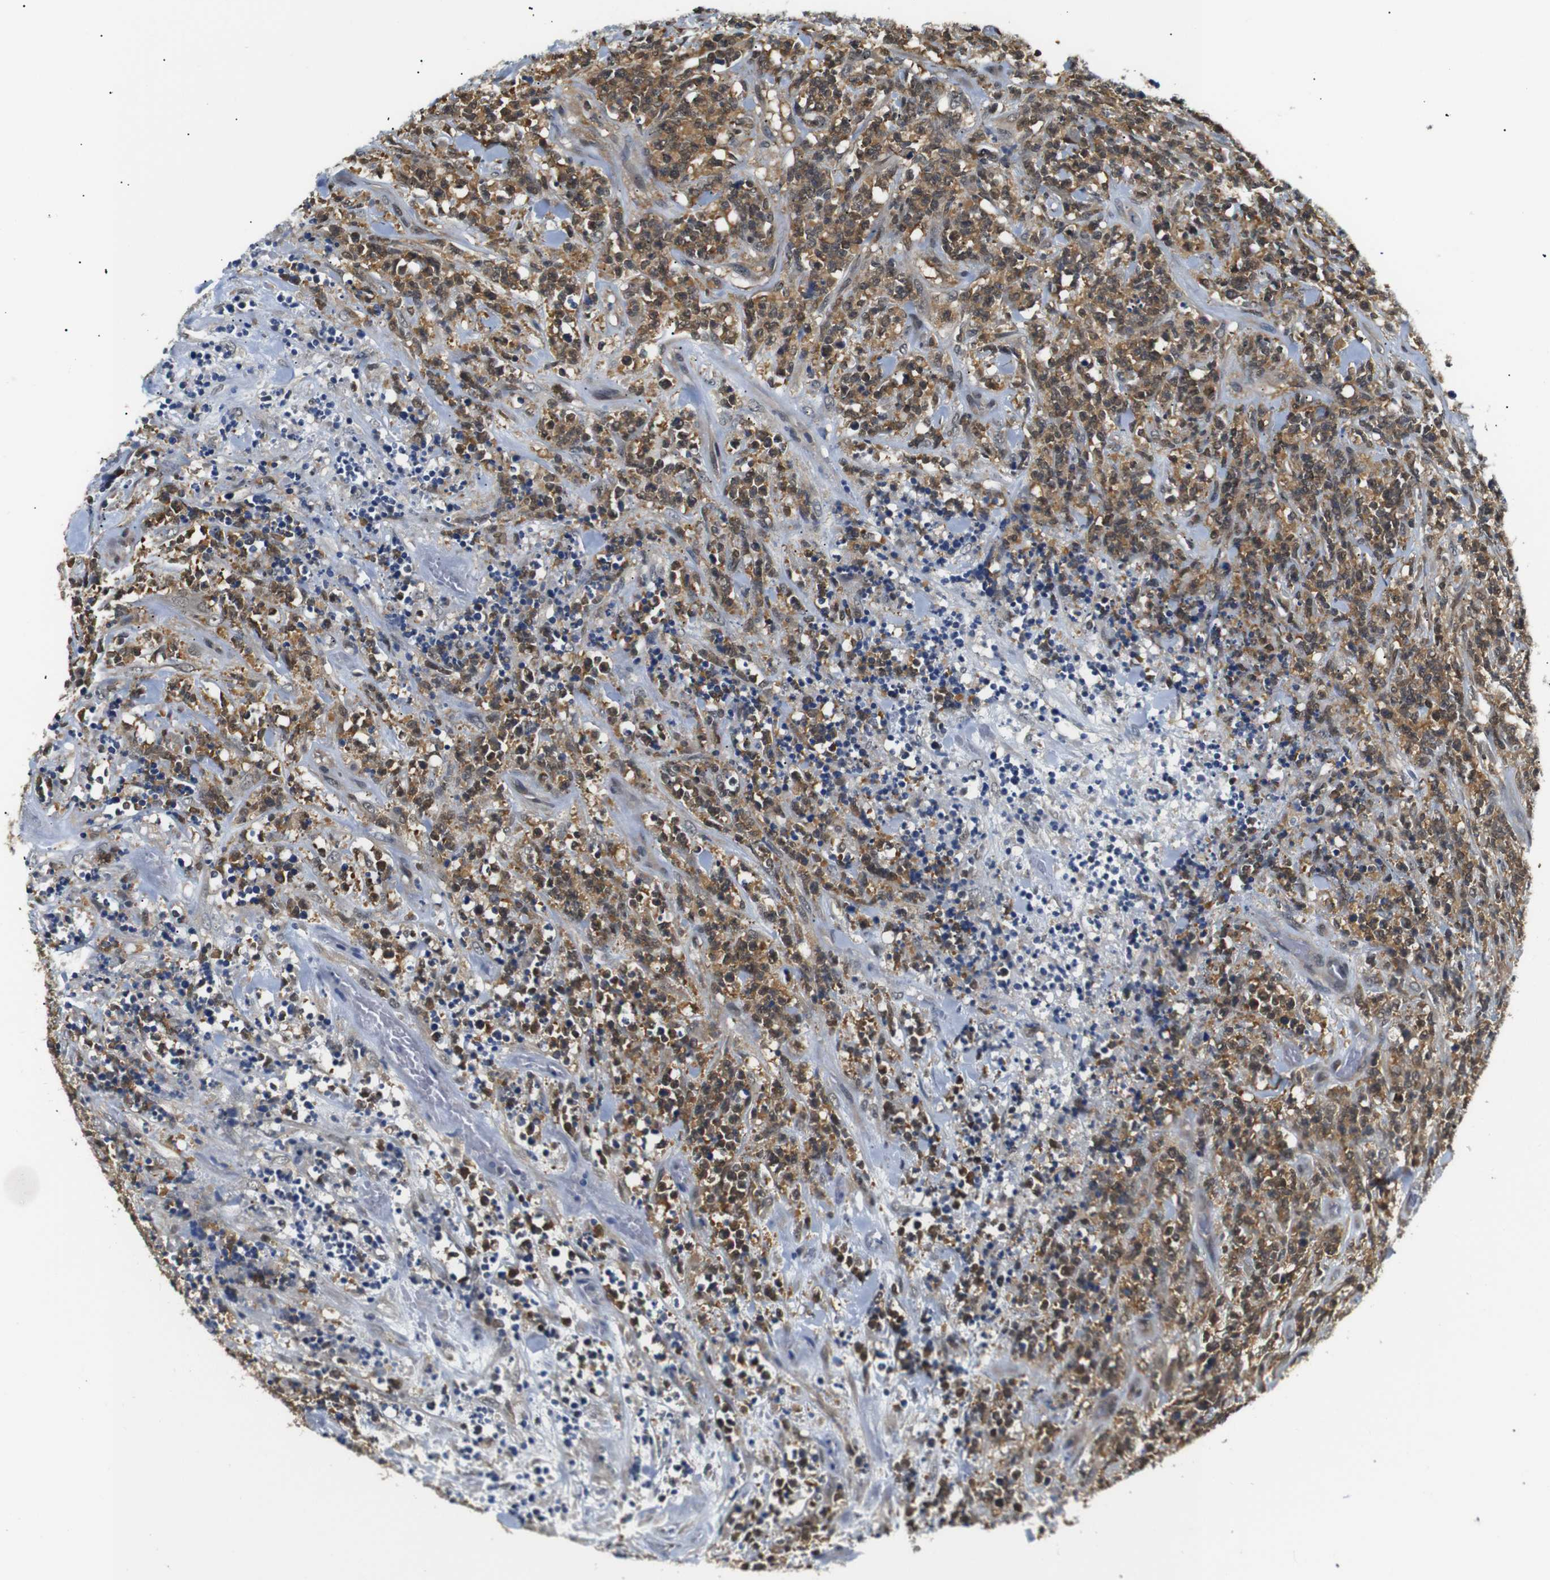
{"staining": {"intensity": "weak", "quantity": "25%-75%", "location": "cytoplasmic/membranous,nuclear"}, "tissue": "lymphoma", "cell_type": "Tumor cells", "image_type": "cancer", "snomed": [{"axis": "morphology", "description": "Malignant lymphoma, non-Hodgkin's type, High grade"}, {"axis": "topography", "description": "Soft tissue"}], "caption": "Immunohistochemical staining of high-grade malignant lymphoma, non-Hodgkin's type displays low levels of weak cytoplasmic/membranous and nuclear protein staining in about 25%-75% of tumor cells.", "gene": "UBXN1", "patient": {"sex": "male", "age": 18}}